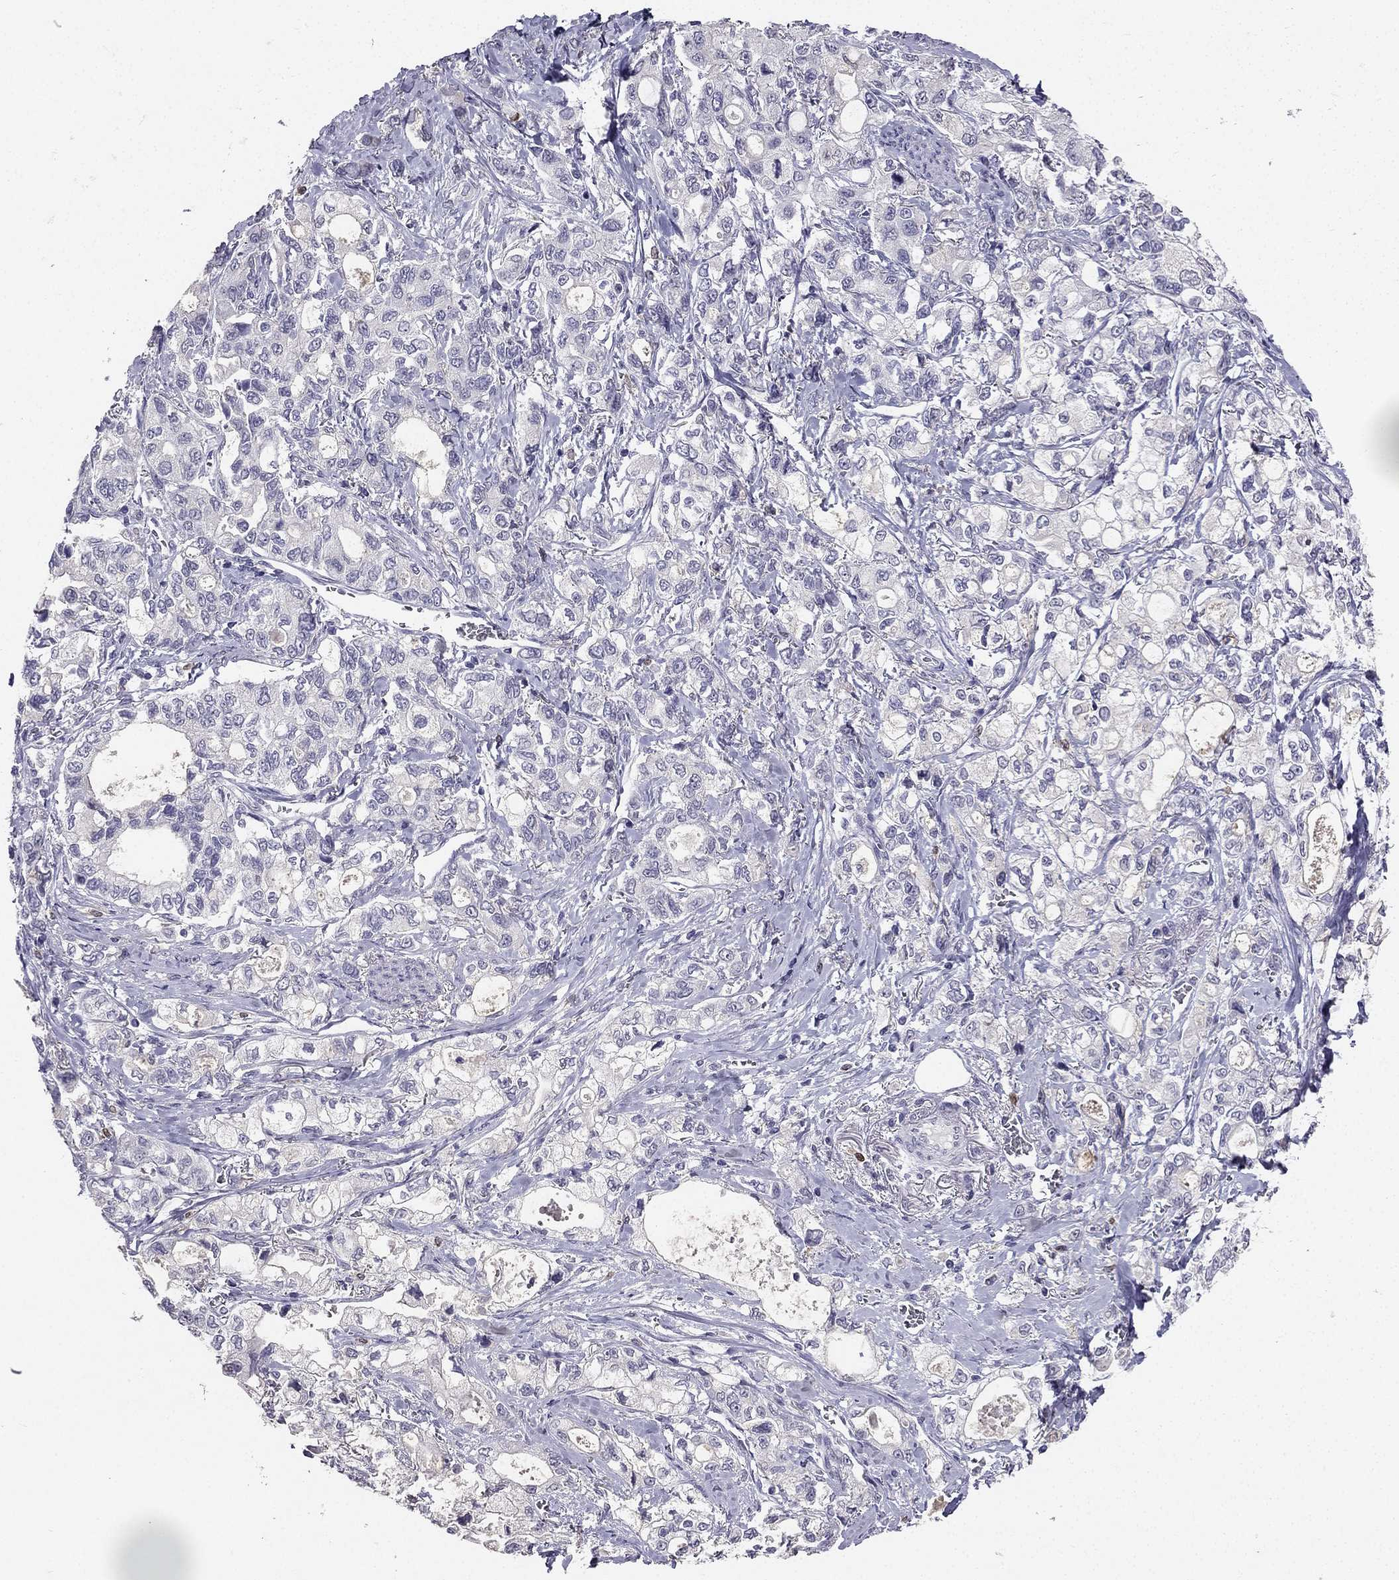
{"staining": {"intensity": "negative", "quantity": "none", "location": "none"}, "tissue": "stomach cancer", "cell_type": "Tumor cells", "image_type": "cancer", "snomed": [{"axis": "morphology", "description": "Adenocarcinoma, NOS"}, {"axis": "topography", "description": "Stomach"}], "caption": "The photomicrograph reveals no staining of tumor cells in stomach cancer. (Immunohistochemistry, brightfield microscopy, high magnification).", "gene": "CALB2", "patient": {"sex": "male", "age": 63}}